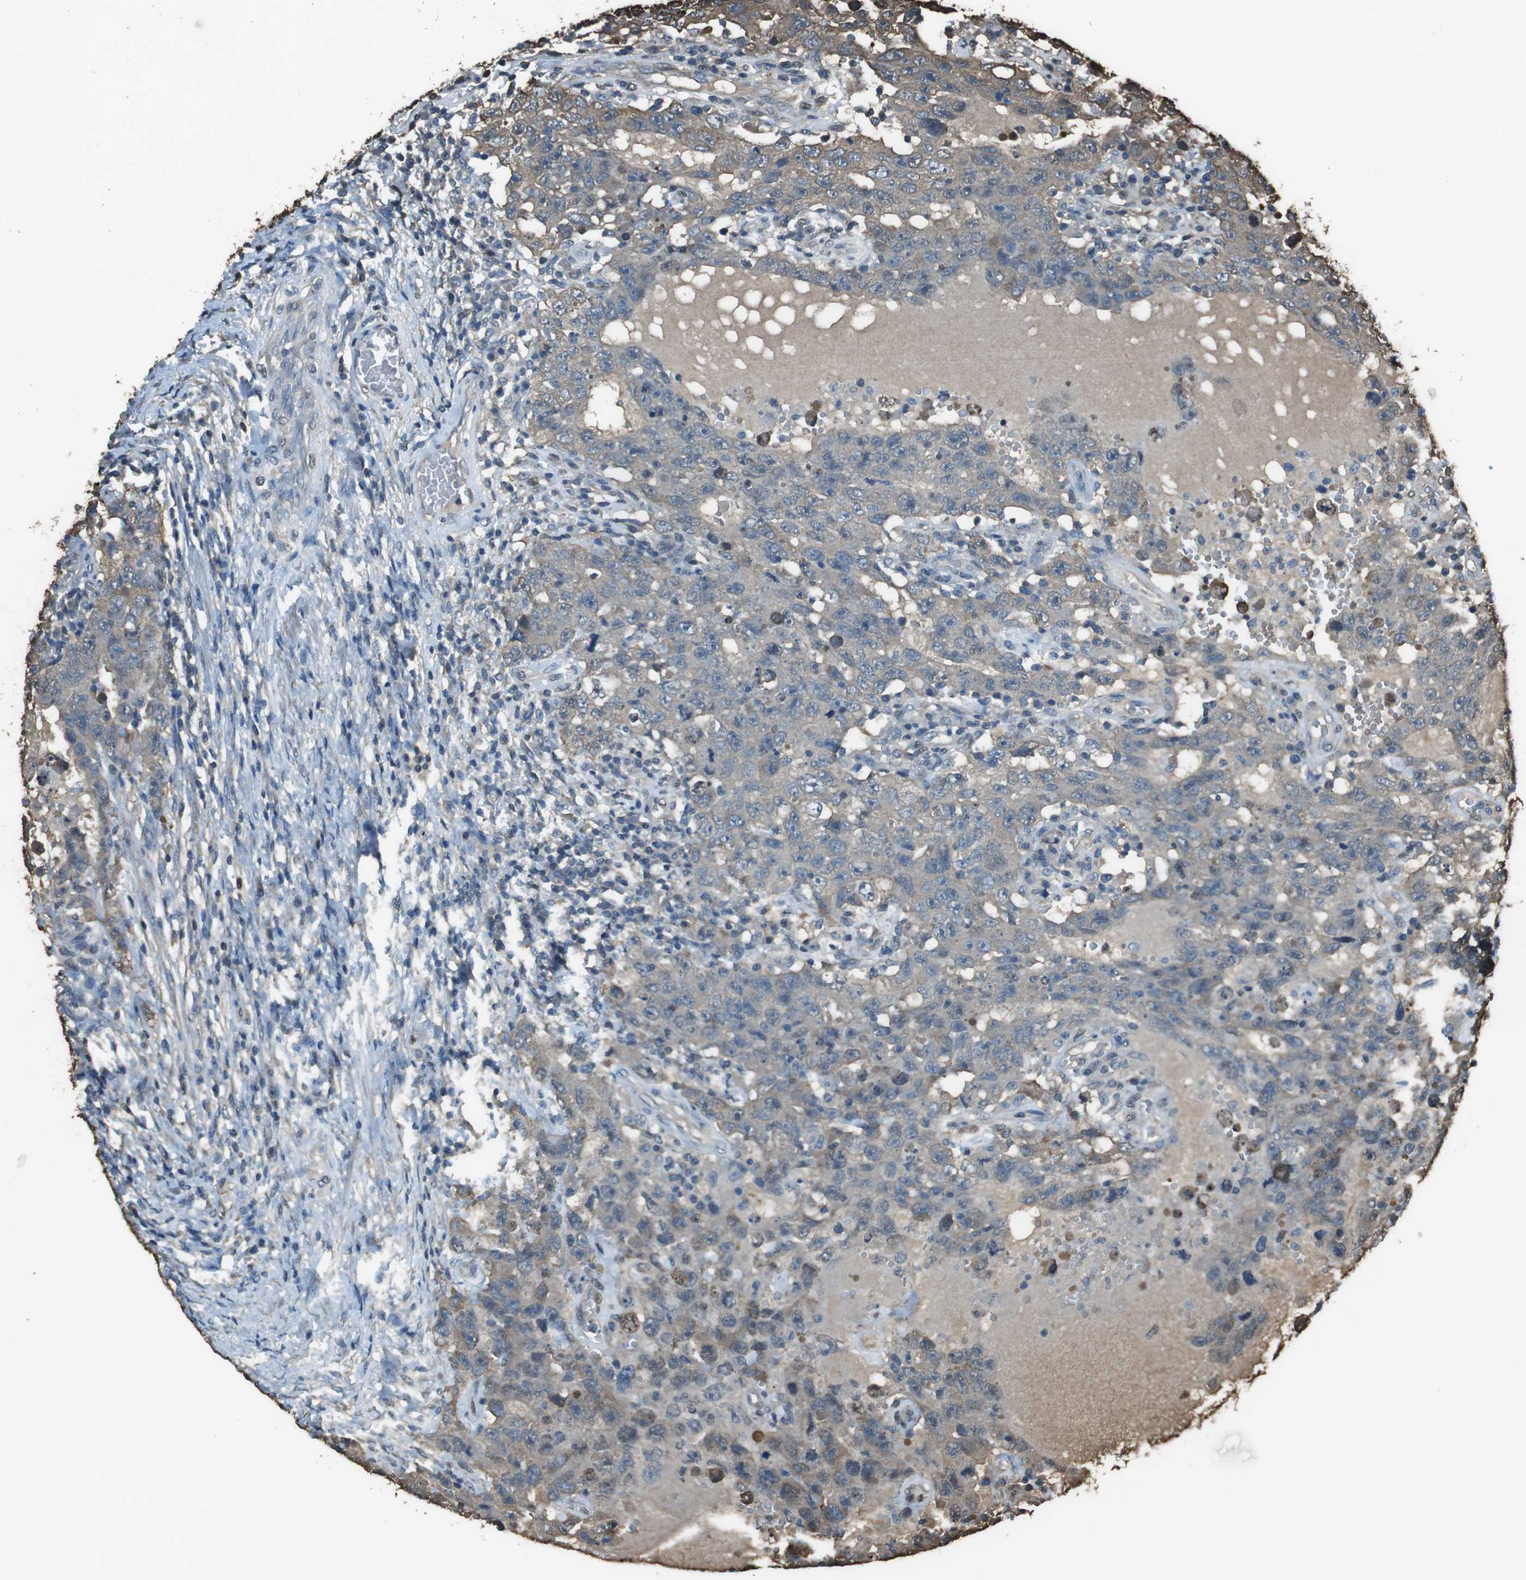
{"staining": {"intensity": "weak", "quantity": "<25%", "location": "cytoplasmic/membranous"}, "tissue": "testis cancer", "cell_type": "Tumor cells", "image_type": "cancer", "snomed": [{"axis": "morphology", "description": "Carcinoma, Embryonal, NOS"}, {"axis": "topography", "description": "Testis"}], "caption": "A high-resolution histopathology image shows IHC staining of testis cancer (embryonal carcinoma), which reveals no significant expression in tumor cells. Nuclei are stained in blue.", "gene": "TWSG1", "patient": {"sex": "male", "age": 26}}